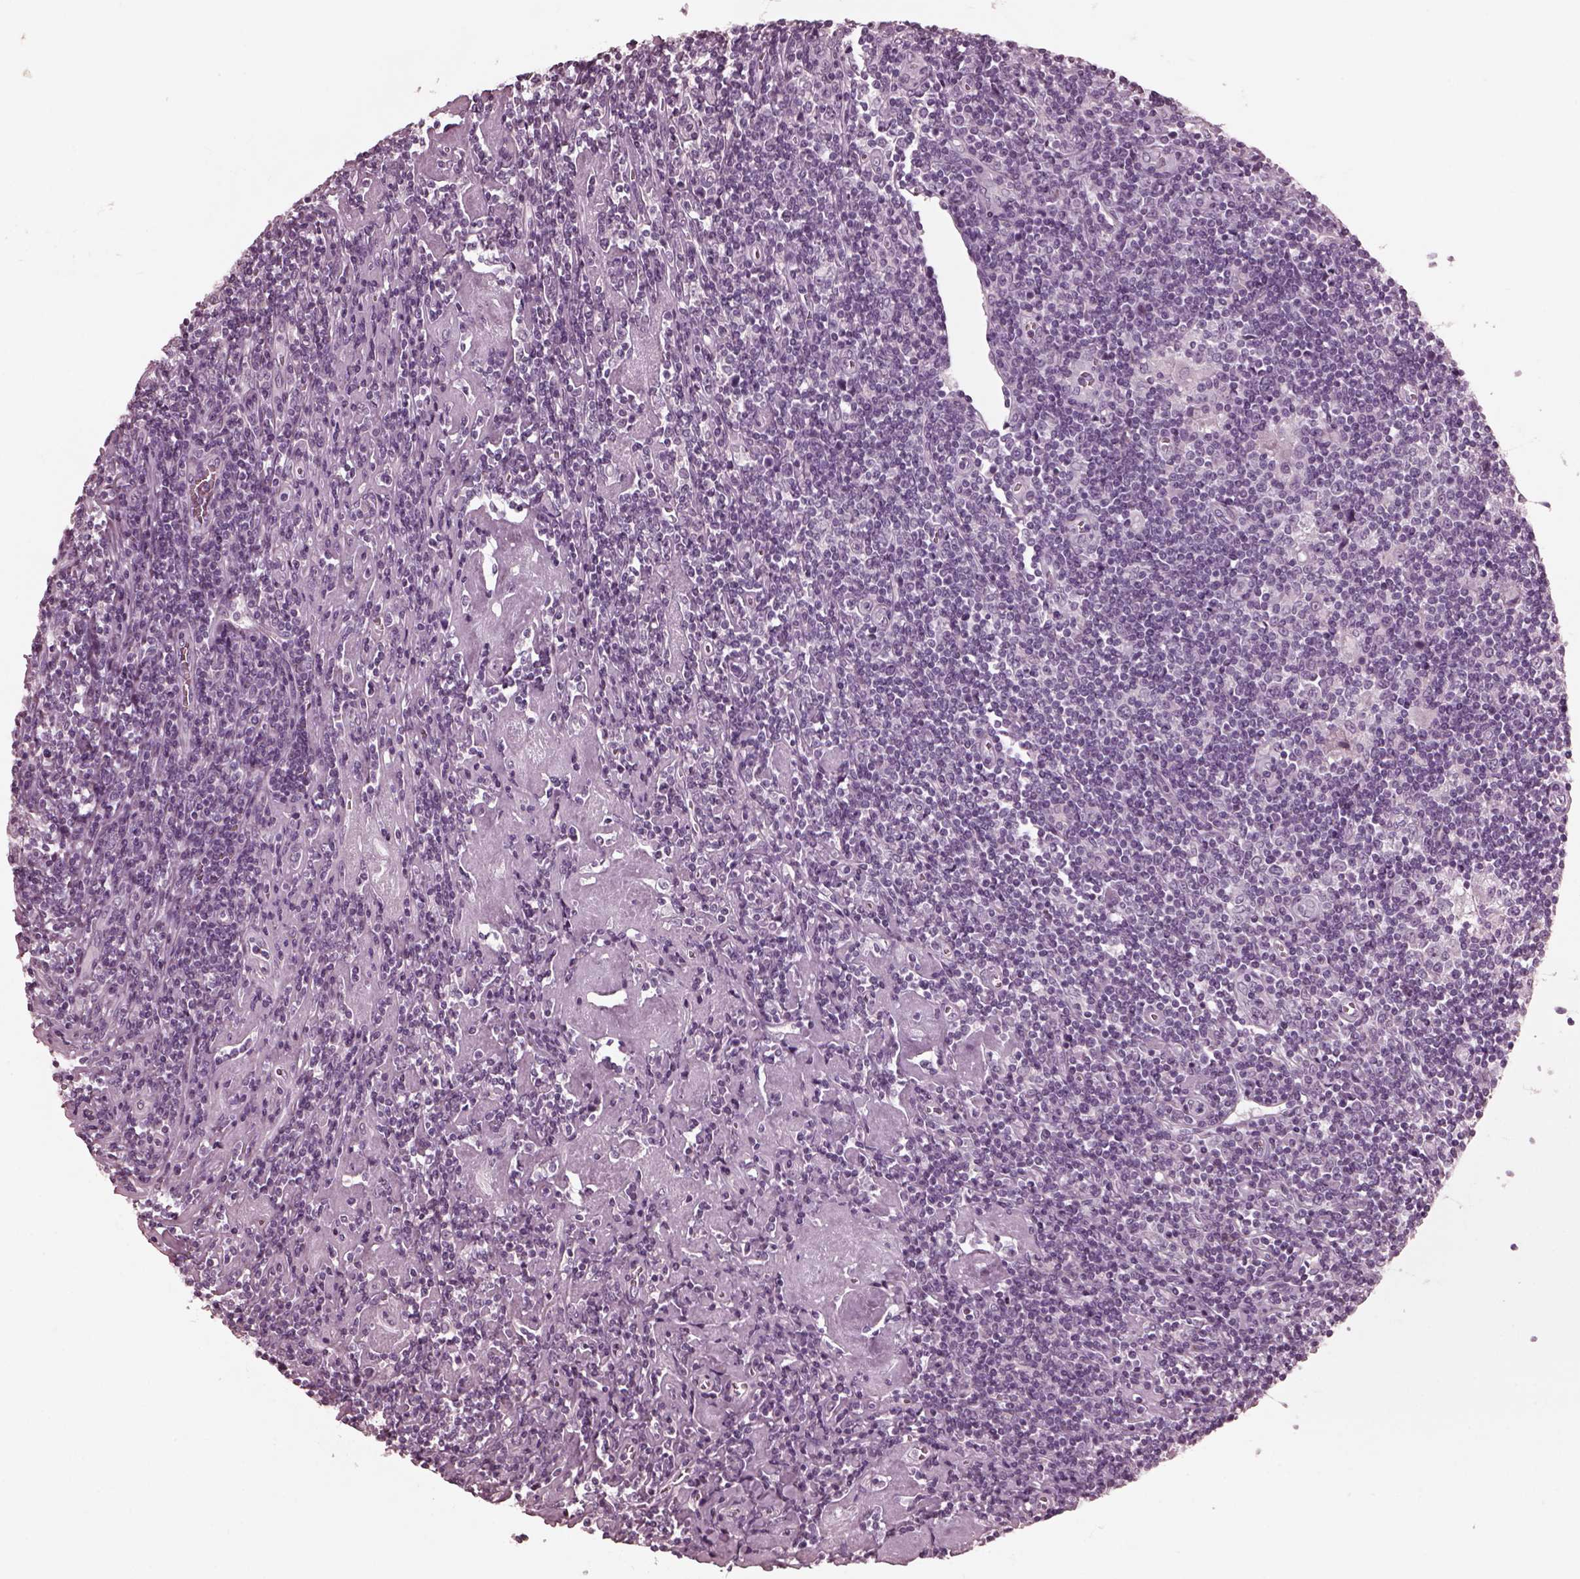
{"staining": {"intensity": "negative", "quantity": "none", "location": "none"}, "tissue": "lymphoma", "cell_type": "Tumor cells", "image_type": "cancer", "snomed": [{"axis": "morphology", "description": "Hodgkin's disease, NOS"}, {"axis": "topography", "description": "Lymph node"}], "caption": "This is a photomicrograph of immunohistochemistry (IHC) staining of Hodgkin's disease, which shows no expression in tumor cells.", "gene": "CGA", "patient": {"sex": "male", "age": 40}}